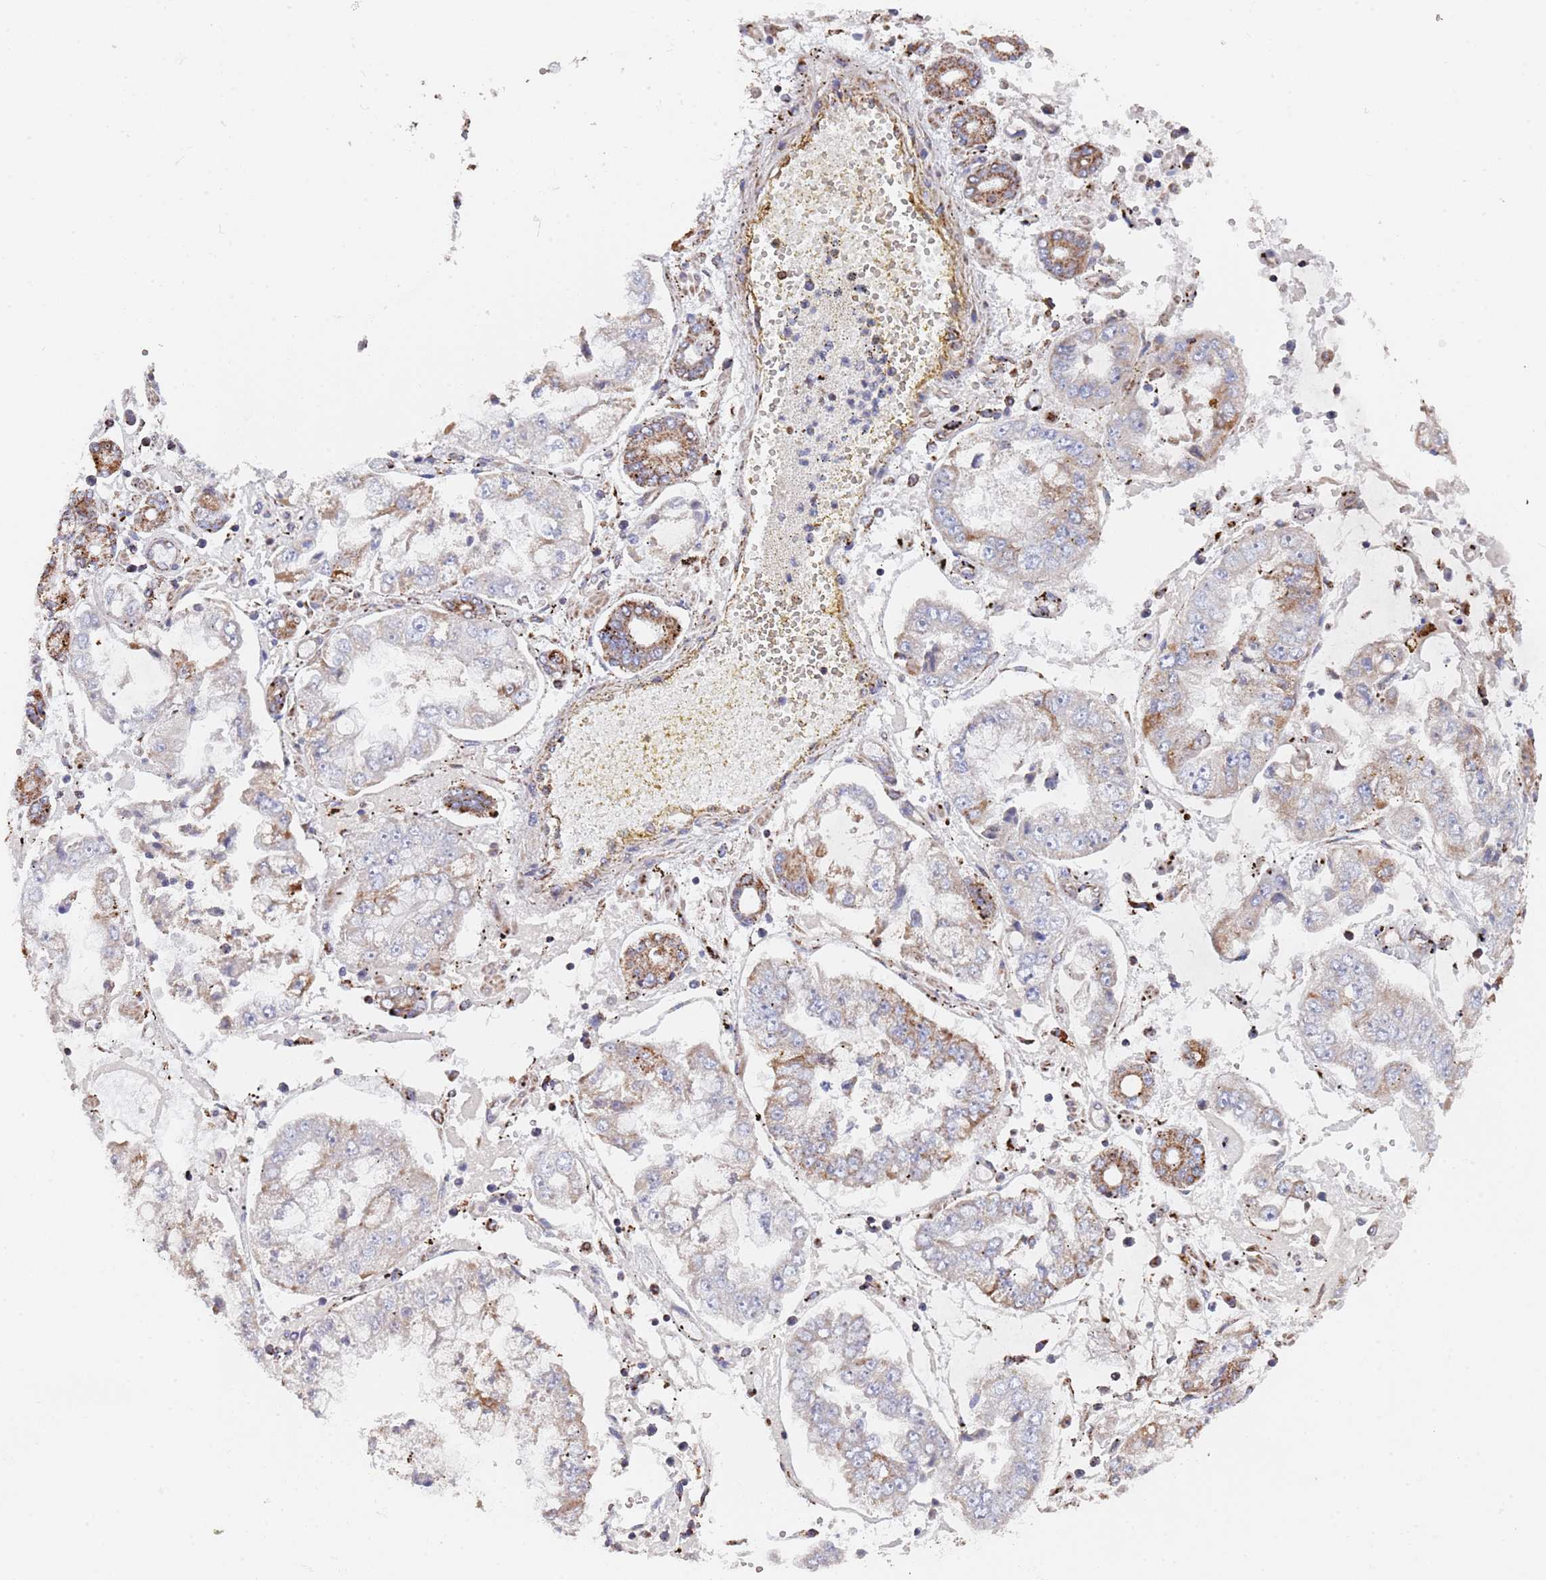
{"staining": {"intensity": "moderate", "quantity": "25%-75%", "location": "cytoplasmic/membranous"}, "tissue": "stomach cancer", "cell_type": "Tumor cells", "image_type": "cancer", "snomed": [{"axis": "morphology", "description": "Adenocarcinoma, NOS"}, {"axis": "topography", "description": "Stomach"}], "caption": "This is an image of IHC staining of stomach cancer, which shows moderate expression in the cytoplasmic/membranous of tumor cells.", "gene": "PGP", "patient": {"sex": "male", "age": 76}}